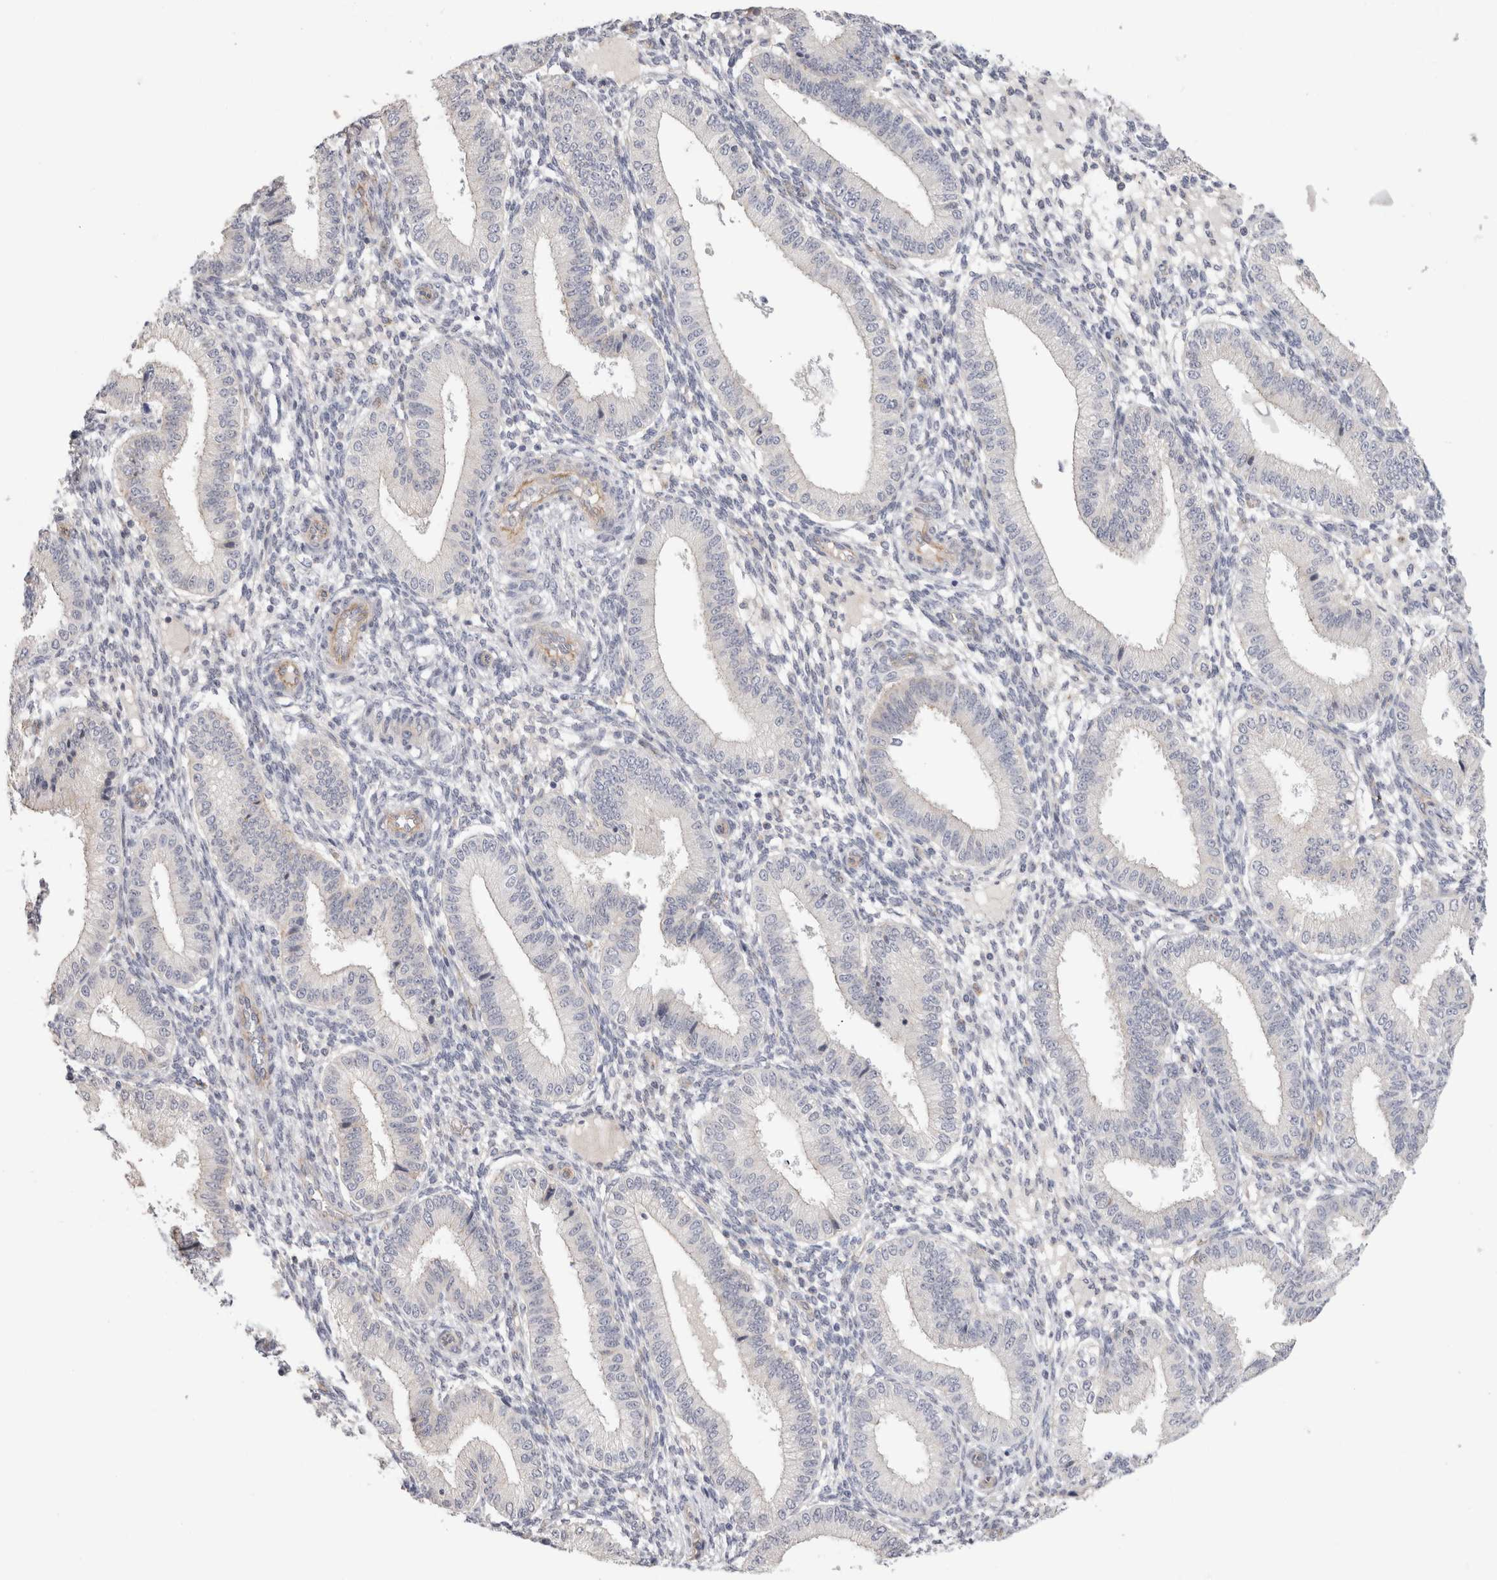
{"staining": {"intensity": "negative", "quantity": "none", "location": "none"}, "tissue": "endometrium", "cell_type": "Cells in endometrial stroma", "image_type": "normal", "snomed": [{"axis": "morphology", "description": "Normal tissue, NOS"}, {"axis": "topography", "description": "Endometrium"}], "caption": "Human endometrium stained for a protein using immunohistochemistry (IHC) shows no staining in cells in endometrial stroma.", "gene": "AFP", "patient": {"sex": "female", "age": 39}}